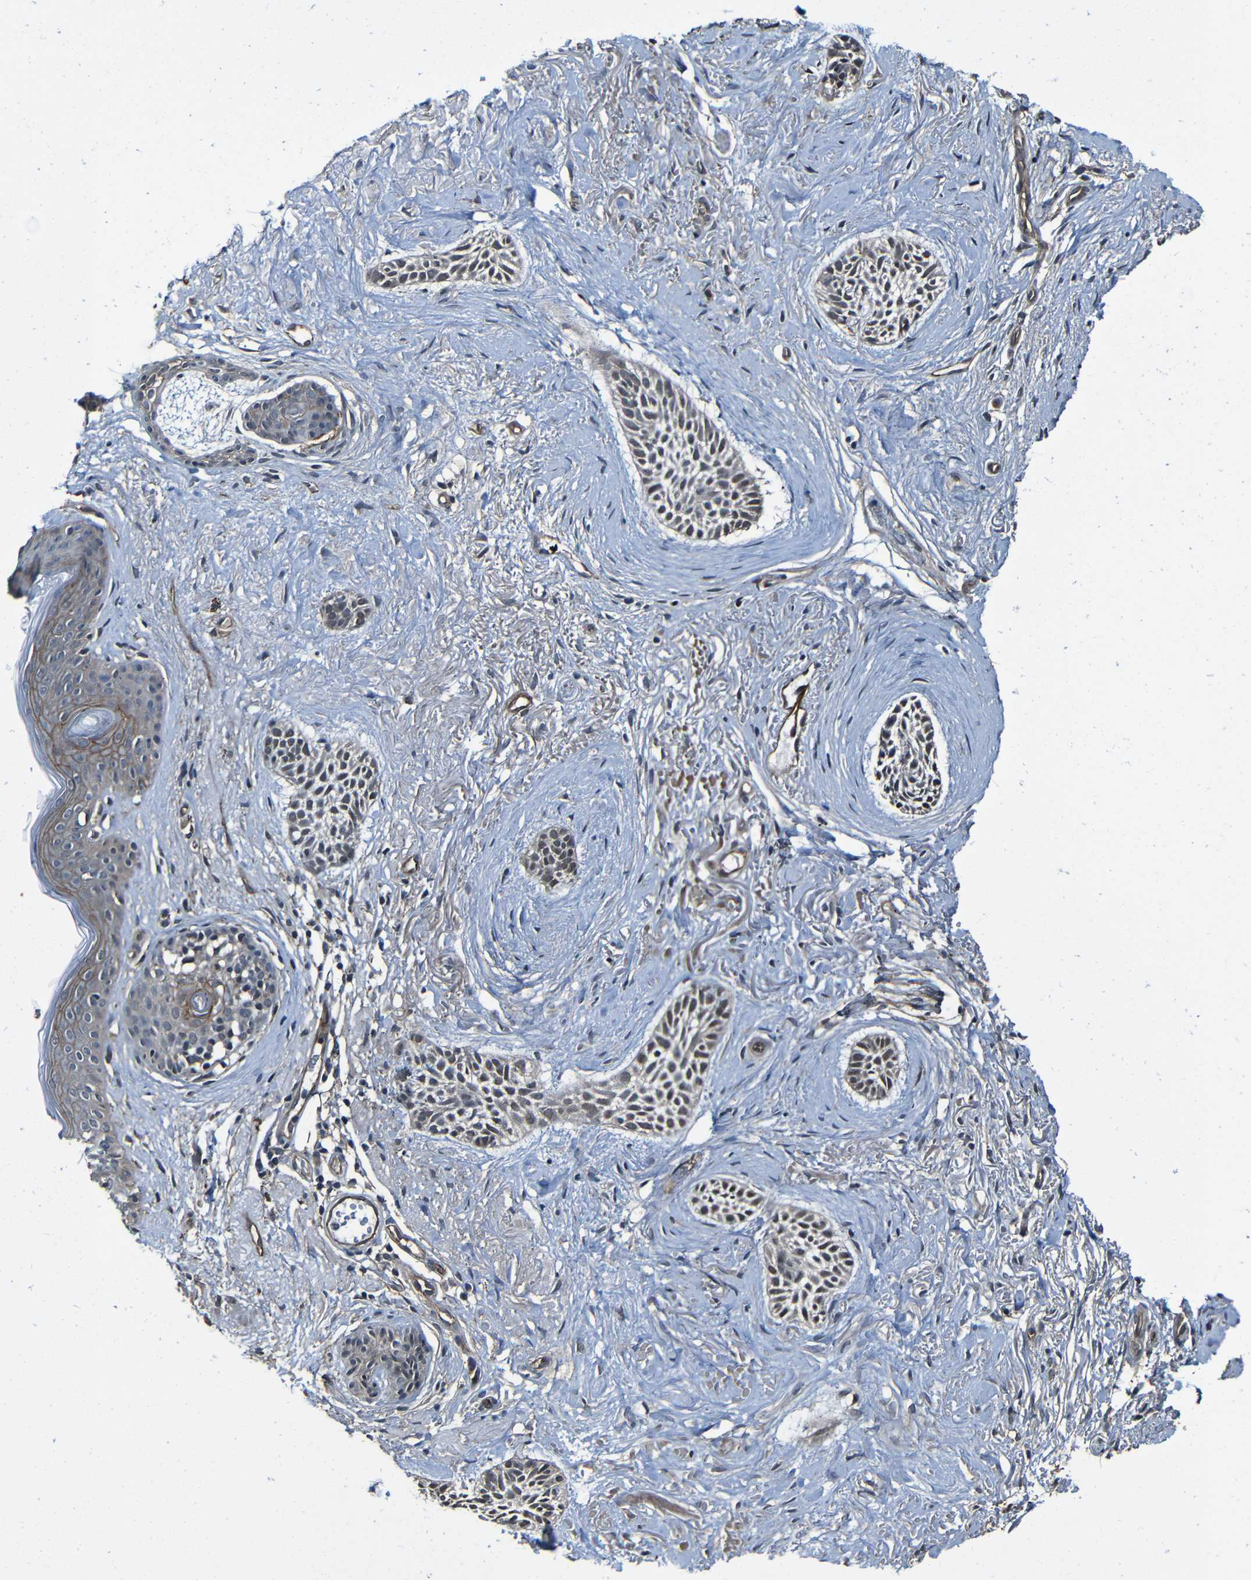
{"staining": {"intensity": "weak", "quantity": ">75%", "location": "nuclear"}, "tissue": "skin cancer", "cell_type": "Tumor cells", "image_type": "cancer", "snomed": [{"axis": "morphology", "description": "Normal tissue, NOS"}, {"axis": "morphology", "description": "Basal cell carcinoma"}, {"axis": "topography", "description": "Skin"}], "caption": "Immunohistochemical staining of skin basal cell carcinoma exhibits low levels of weak nuclear expression in about >75% of tumor cells.", "gene": "LGR5", "patient": {"sex": "female", "age": 84}}